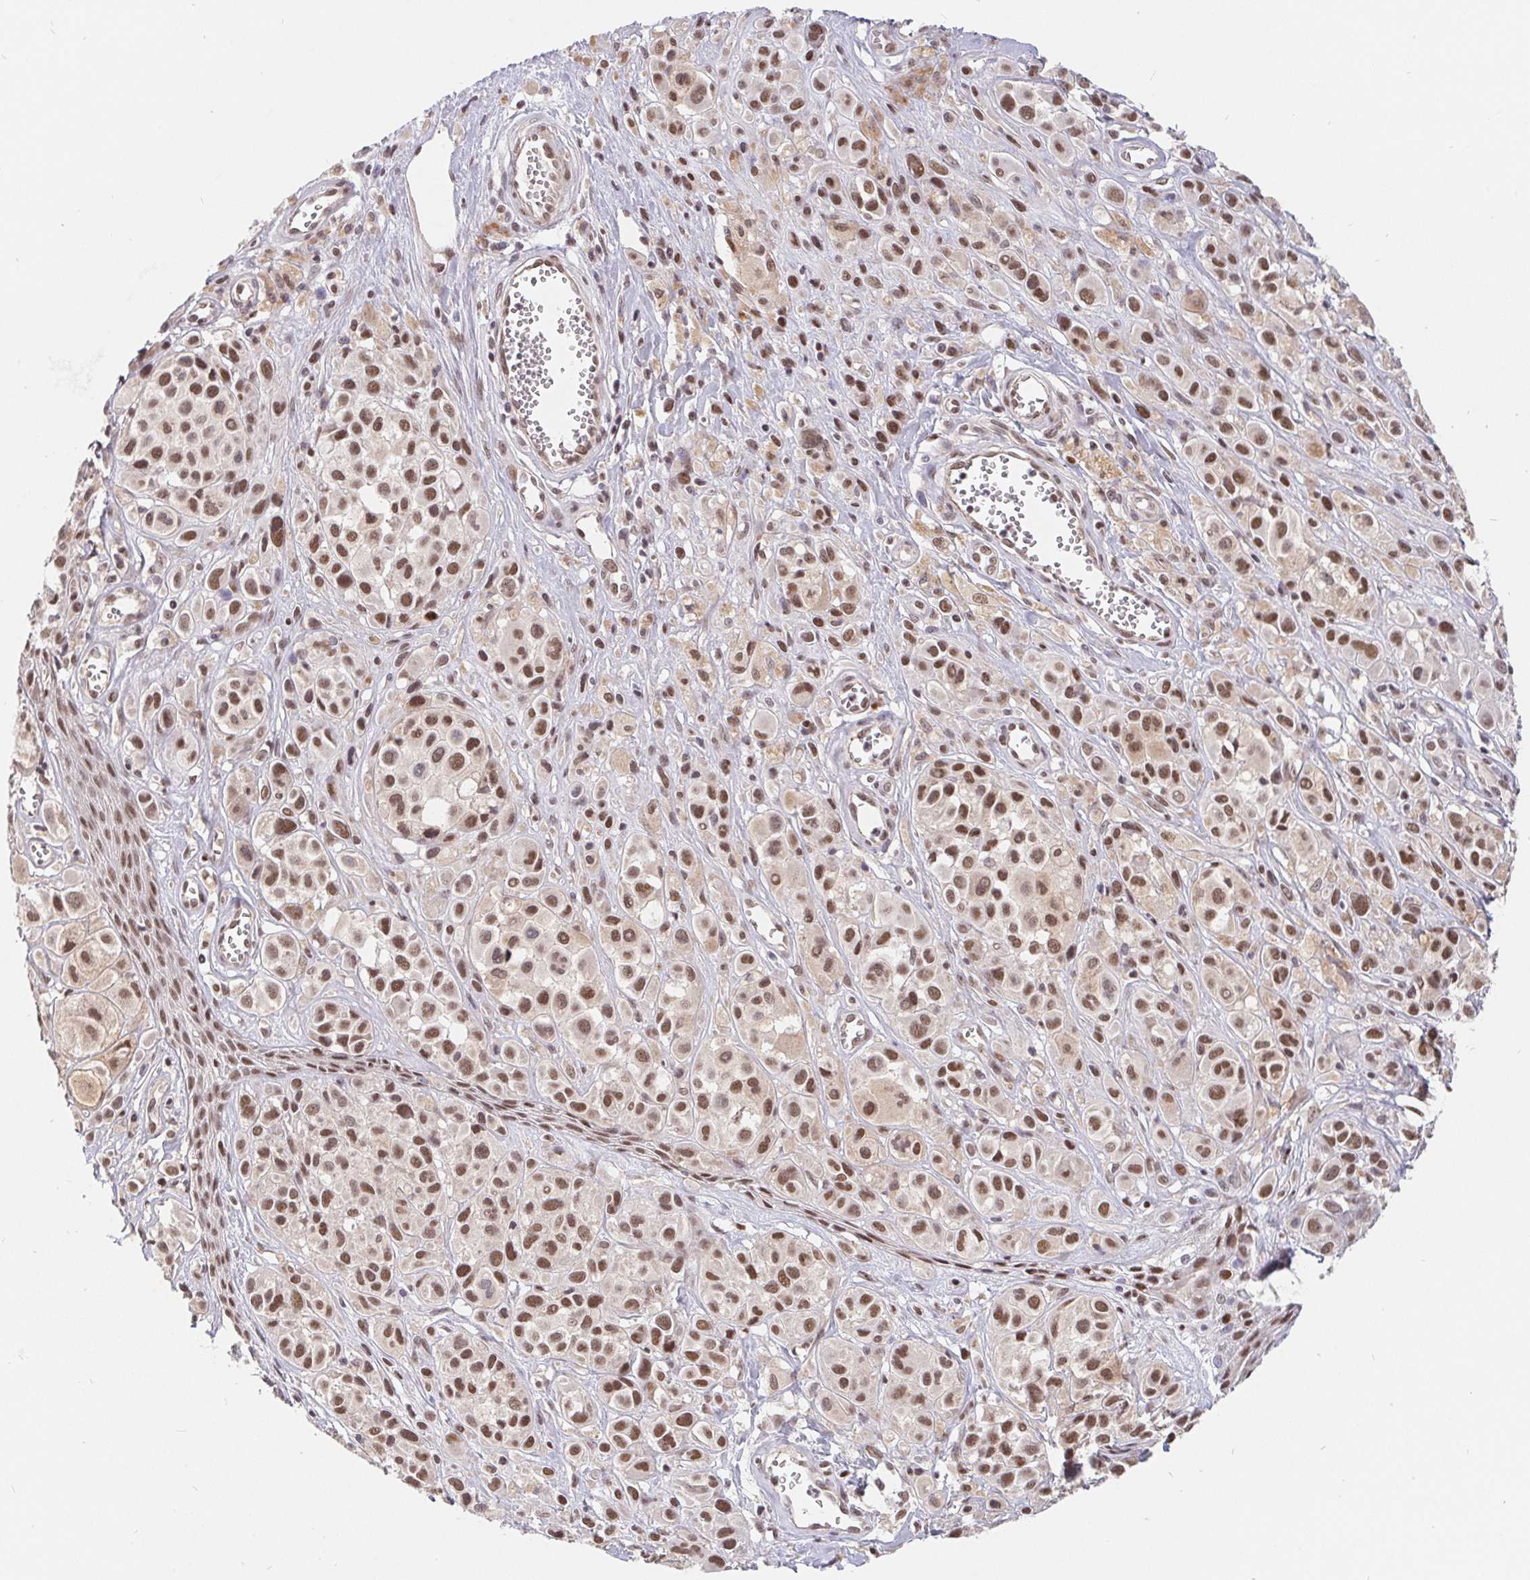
{"staining": {"intensity": "moderate", "quantity": ">75%", "location": "nuclear"}, "tissue": "melanoma", "cell_type": "Tumor cells", "image_type": "cancer", "snomed": [{"axis": "morphology", "description": "Malignant melanoma, NOS"}, {"axis": "topography", "description": "Skin"}], "caption": "Protein analysis of melanoma tissue displays moderate nuclear expression in approximately >75% of tumor cells. (DAB (3,3'-diaminobenzidine) IHC, brown staining for protein, blue staining for nuclei).", "gene": "POU2F1", "patient": {"sex": "male", "age": 77}}